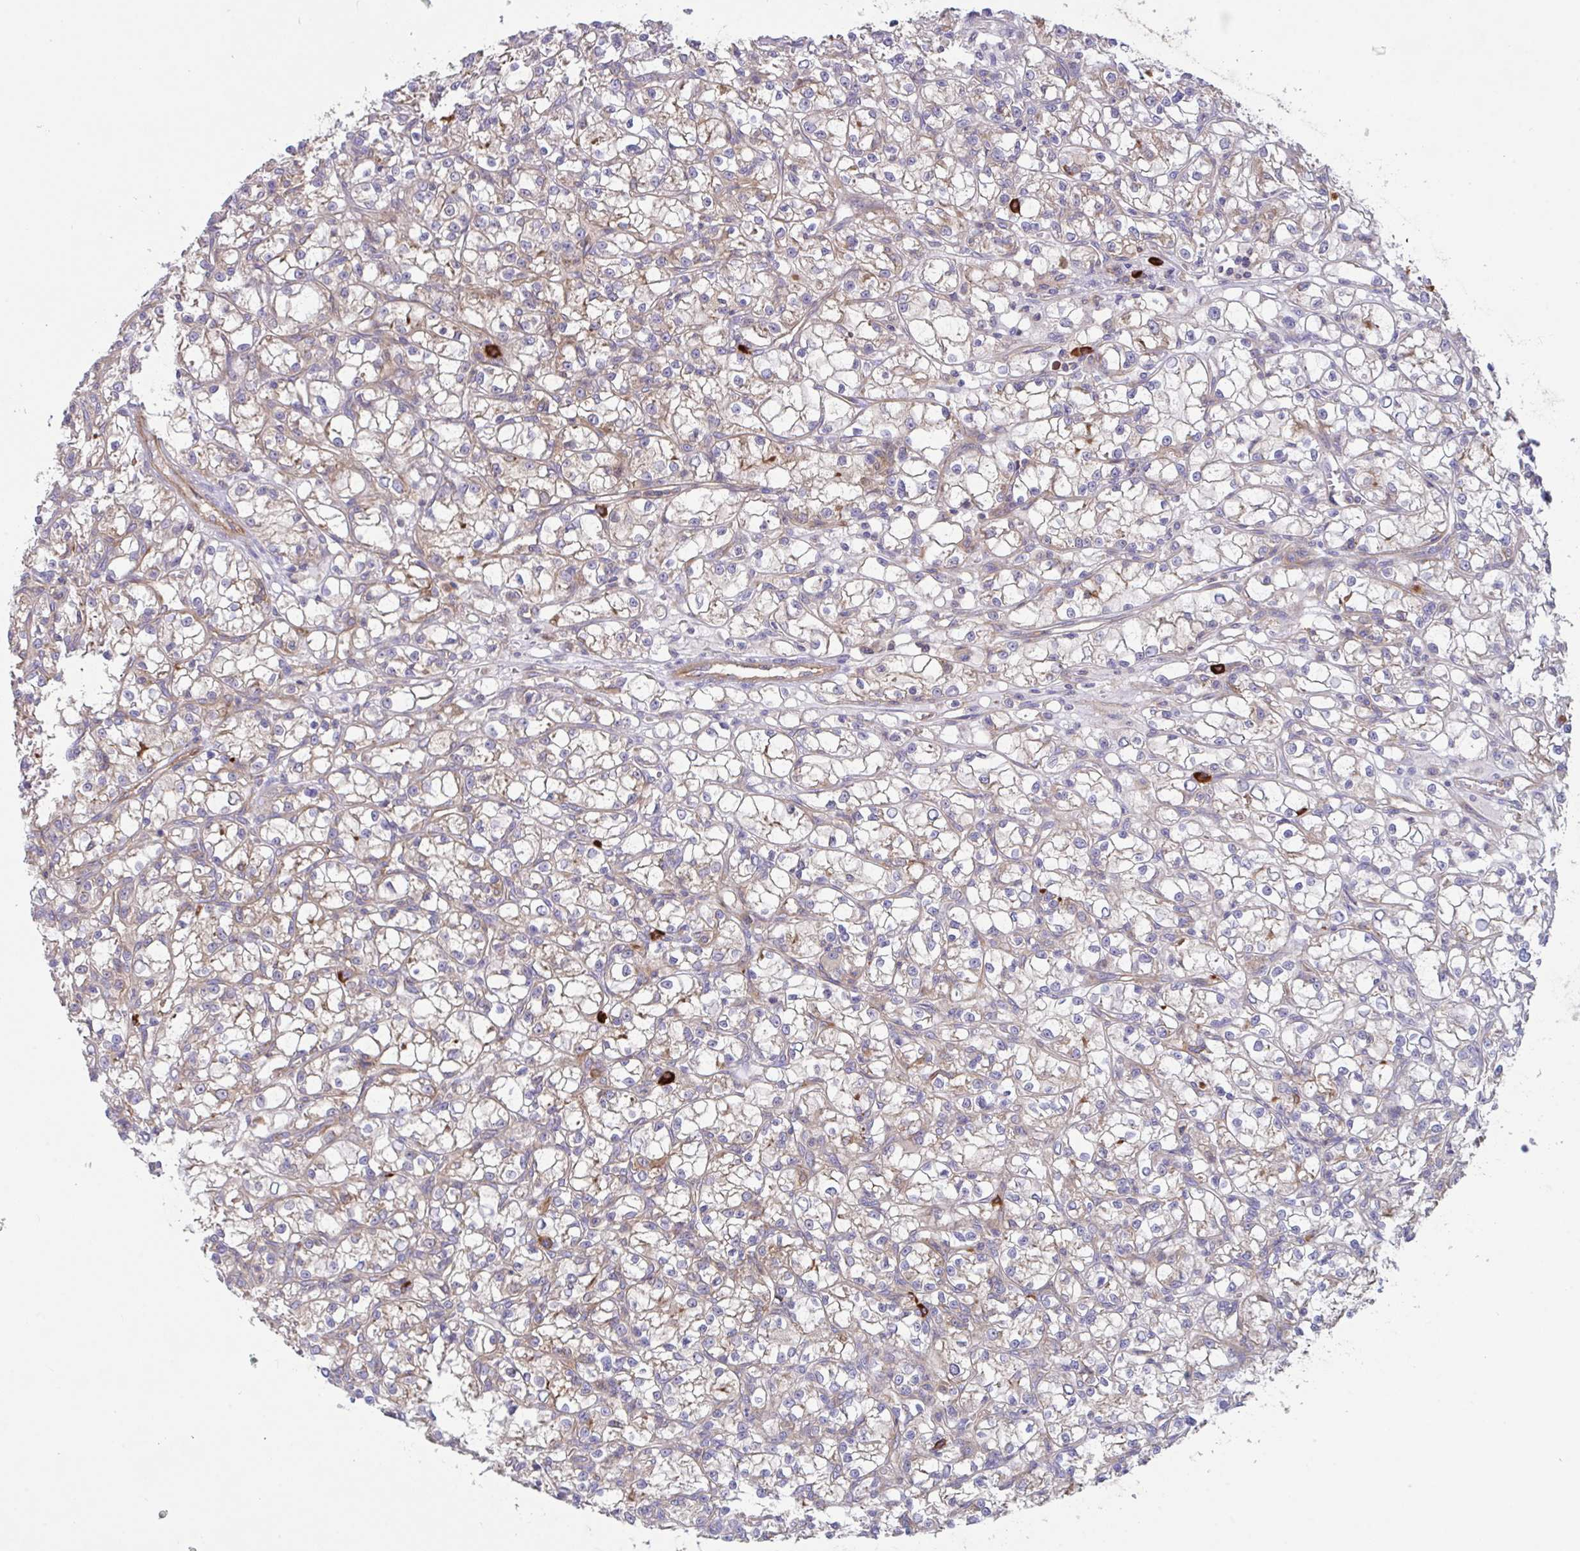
{"staining": {"intensity": "weak", "quantity": "25%-75%", "location": "cytoplasmic/membranous"}, "tissue": "renal cancer", "cell_type": "Tumor cells", "image_type": "cancer", "snomed": [{"axis": "morphology", "description": "Adenocarcinoma, NOS"}, {"axis": "topography", "description": "Kidney"}], "caption": "Adenocarcinoma (renal) stained with DAB immunohistochemistry reveals low levels of weak cytoplasmic/membranous positivity in approximately 25%-75% of tumor cells.", "gene": "YARS2", "patient": {"sex": "female", "age": 59}}